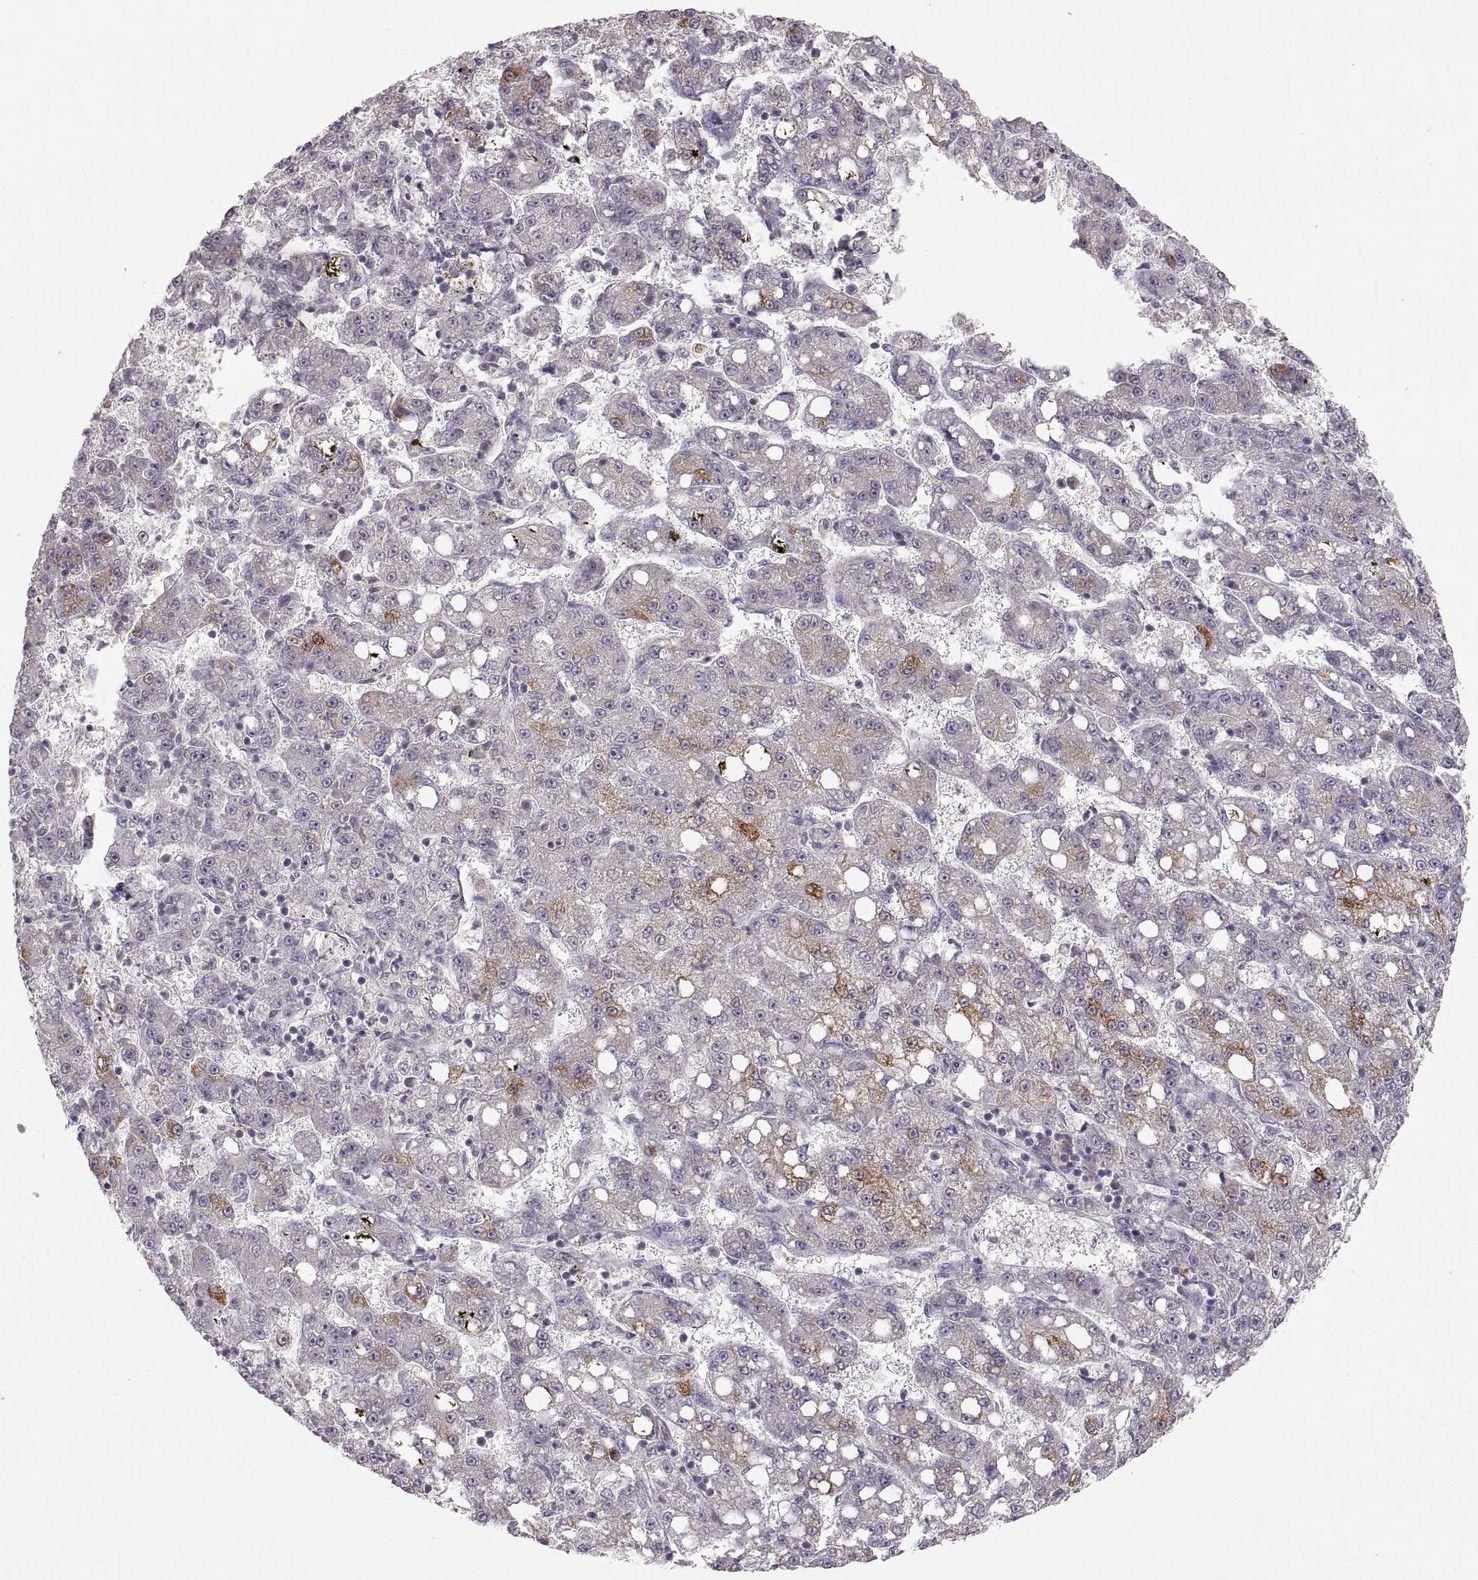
{"staining": {"intensity": "moderate", "quantity": "<25%", "location": "cytoplasmic/membranous"}, "tissue": "liver cancer", "cell_type": "Tumor cells", "image_type": "cancer", "snomed": [{"axis": "morphology", "description": "Carcinoma, Hepatocellular, NOS"}, {"axis": "topography", "description": "Liver"}], "caption": "Protein staining exhibits moderate cytoplasmic/membranous staining in about <25% of tumor cells in liver cancer.", "gene": "HMGCR", "patient": {"sex": "female", "age": 65}}